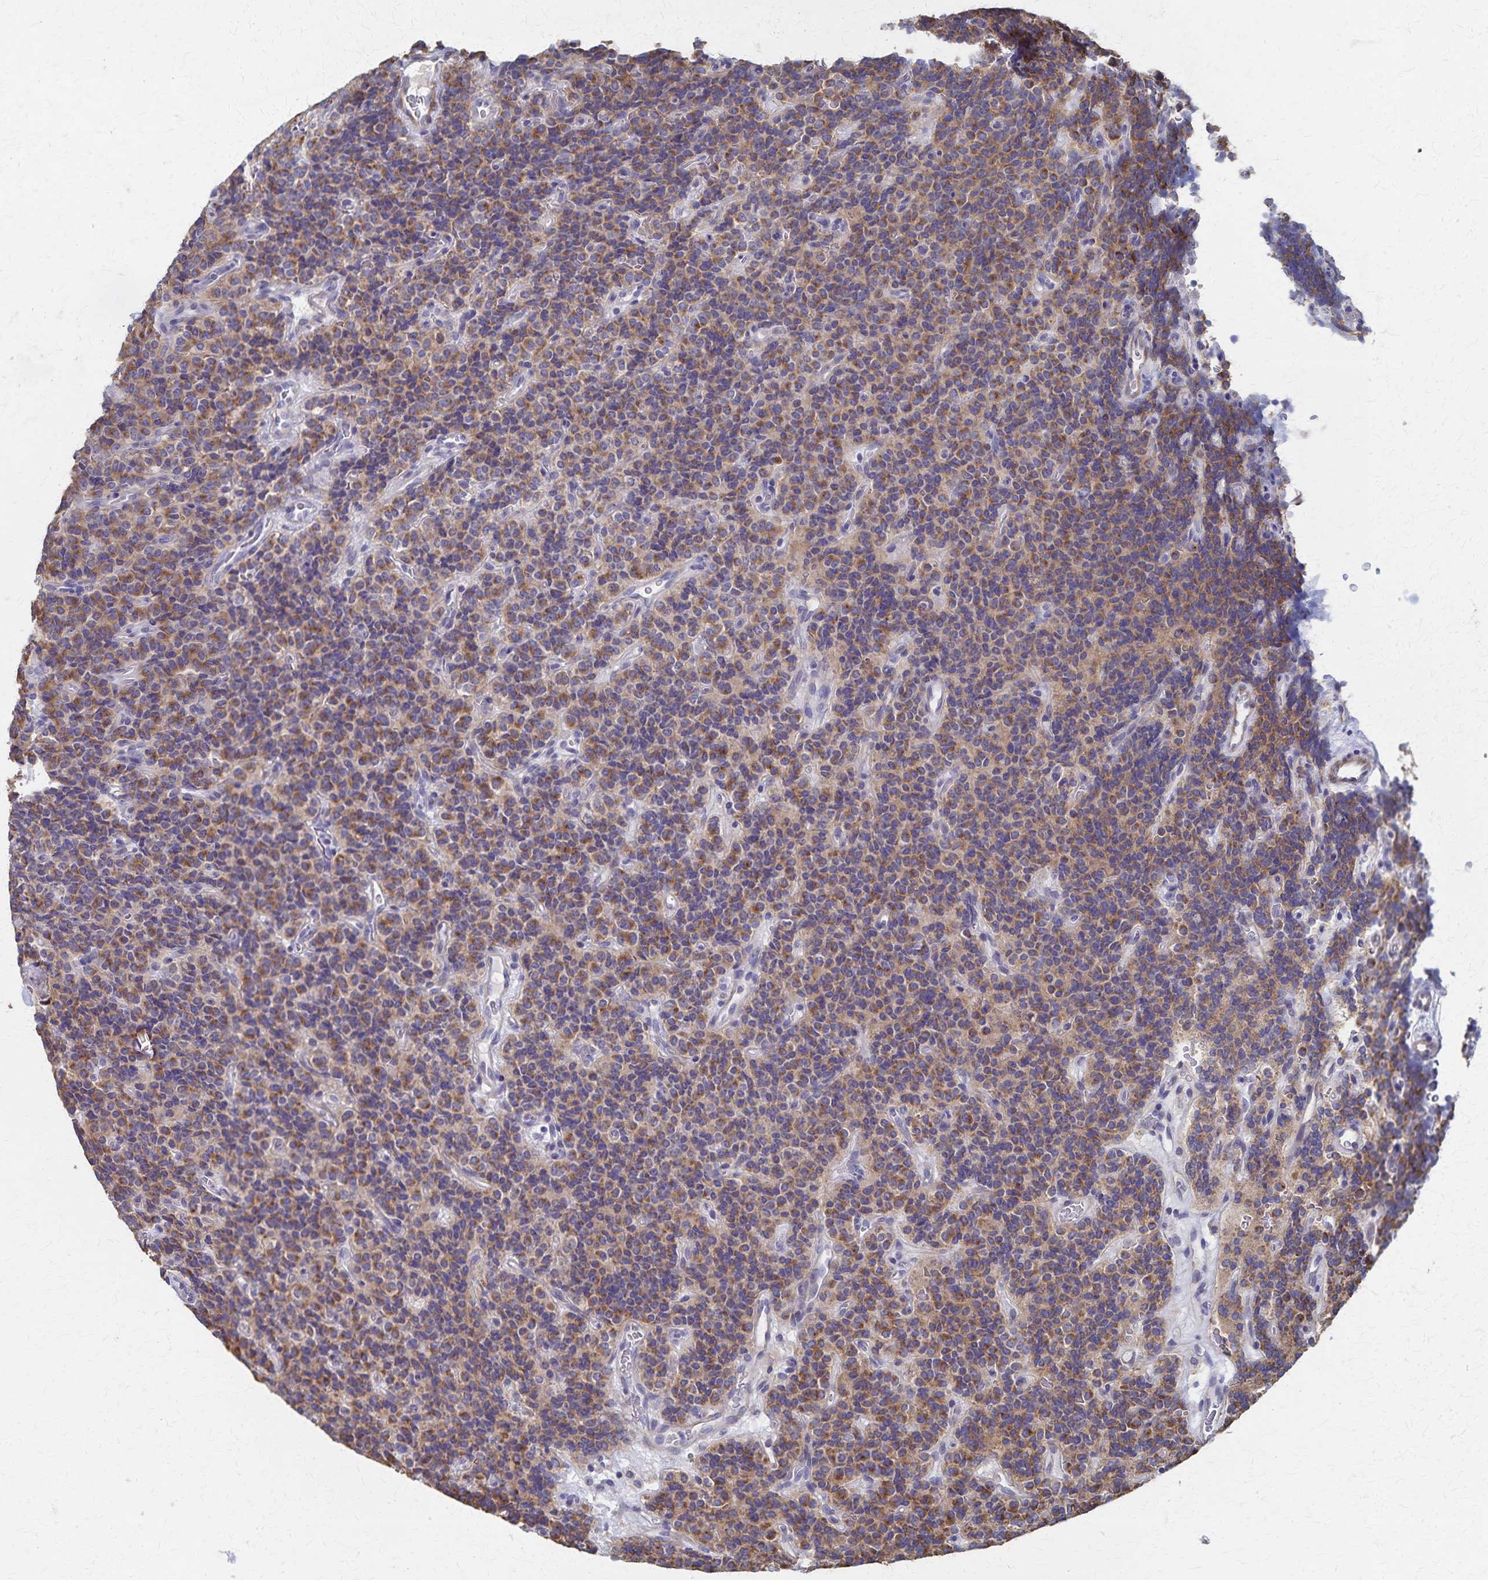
{"staining": {"intensity": "moderate", "quantity": ">75%", "location": "cytoplasmic/membranous"}, "tissue": "carcinoid", "cell_type": "Tumor cells", "image_type": "cancer", "snomed": [{"axis": "morphology", "description": "Carcinoid, malignant, NOS"}, {"axis": "topography", "description": "Pancreas"}], "caption": "IHC of human carcinoid reveals medium levels of moderate cytoplasmic/membranous staining in approximately >75% of tumor cells.", "gene": "PGAP2", "patient": {"sex": "male", "age": 36}}